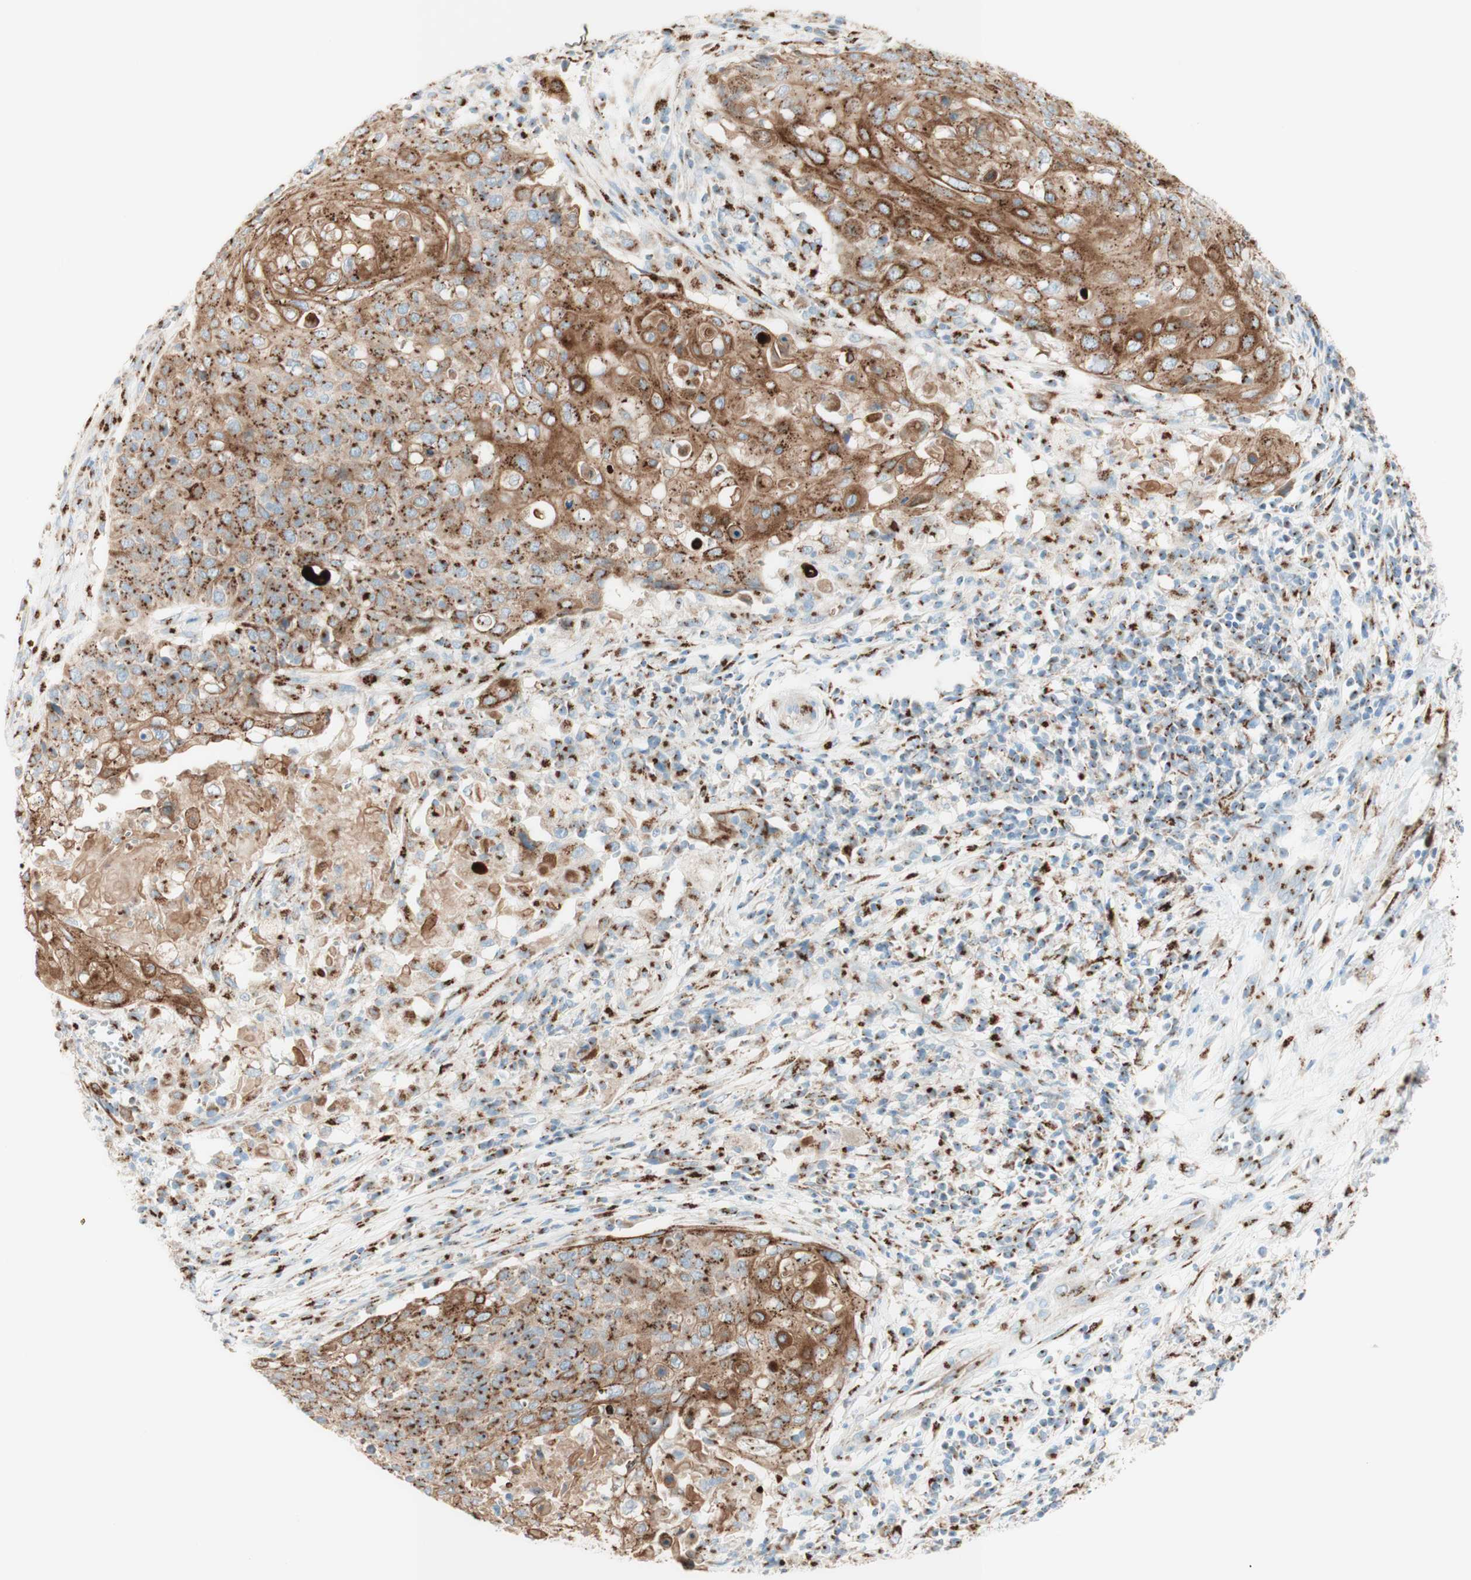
{"staining": {"intensity": "strong", "quantity": ">75%", "location": "cytoplasmic/membranous"}, "tissue": "cervical cancer", "cell_type": "Tumor cells", "image_type": "cancer", "snomed": [{"axis": "morphology", "description": "Squamous cell carcinoma, NOS"}, {"axis": "topography", "description": "Cervix"}], "caption": "Protein staining shows strong cytoplasmic/membranous expression in about >75% of tumor cells in cervical squamous cell carcinoma.", "gene": "GOLGB1", "patient": {"sex": "female", "age": 39}}